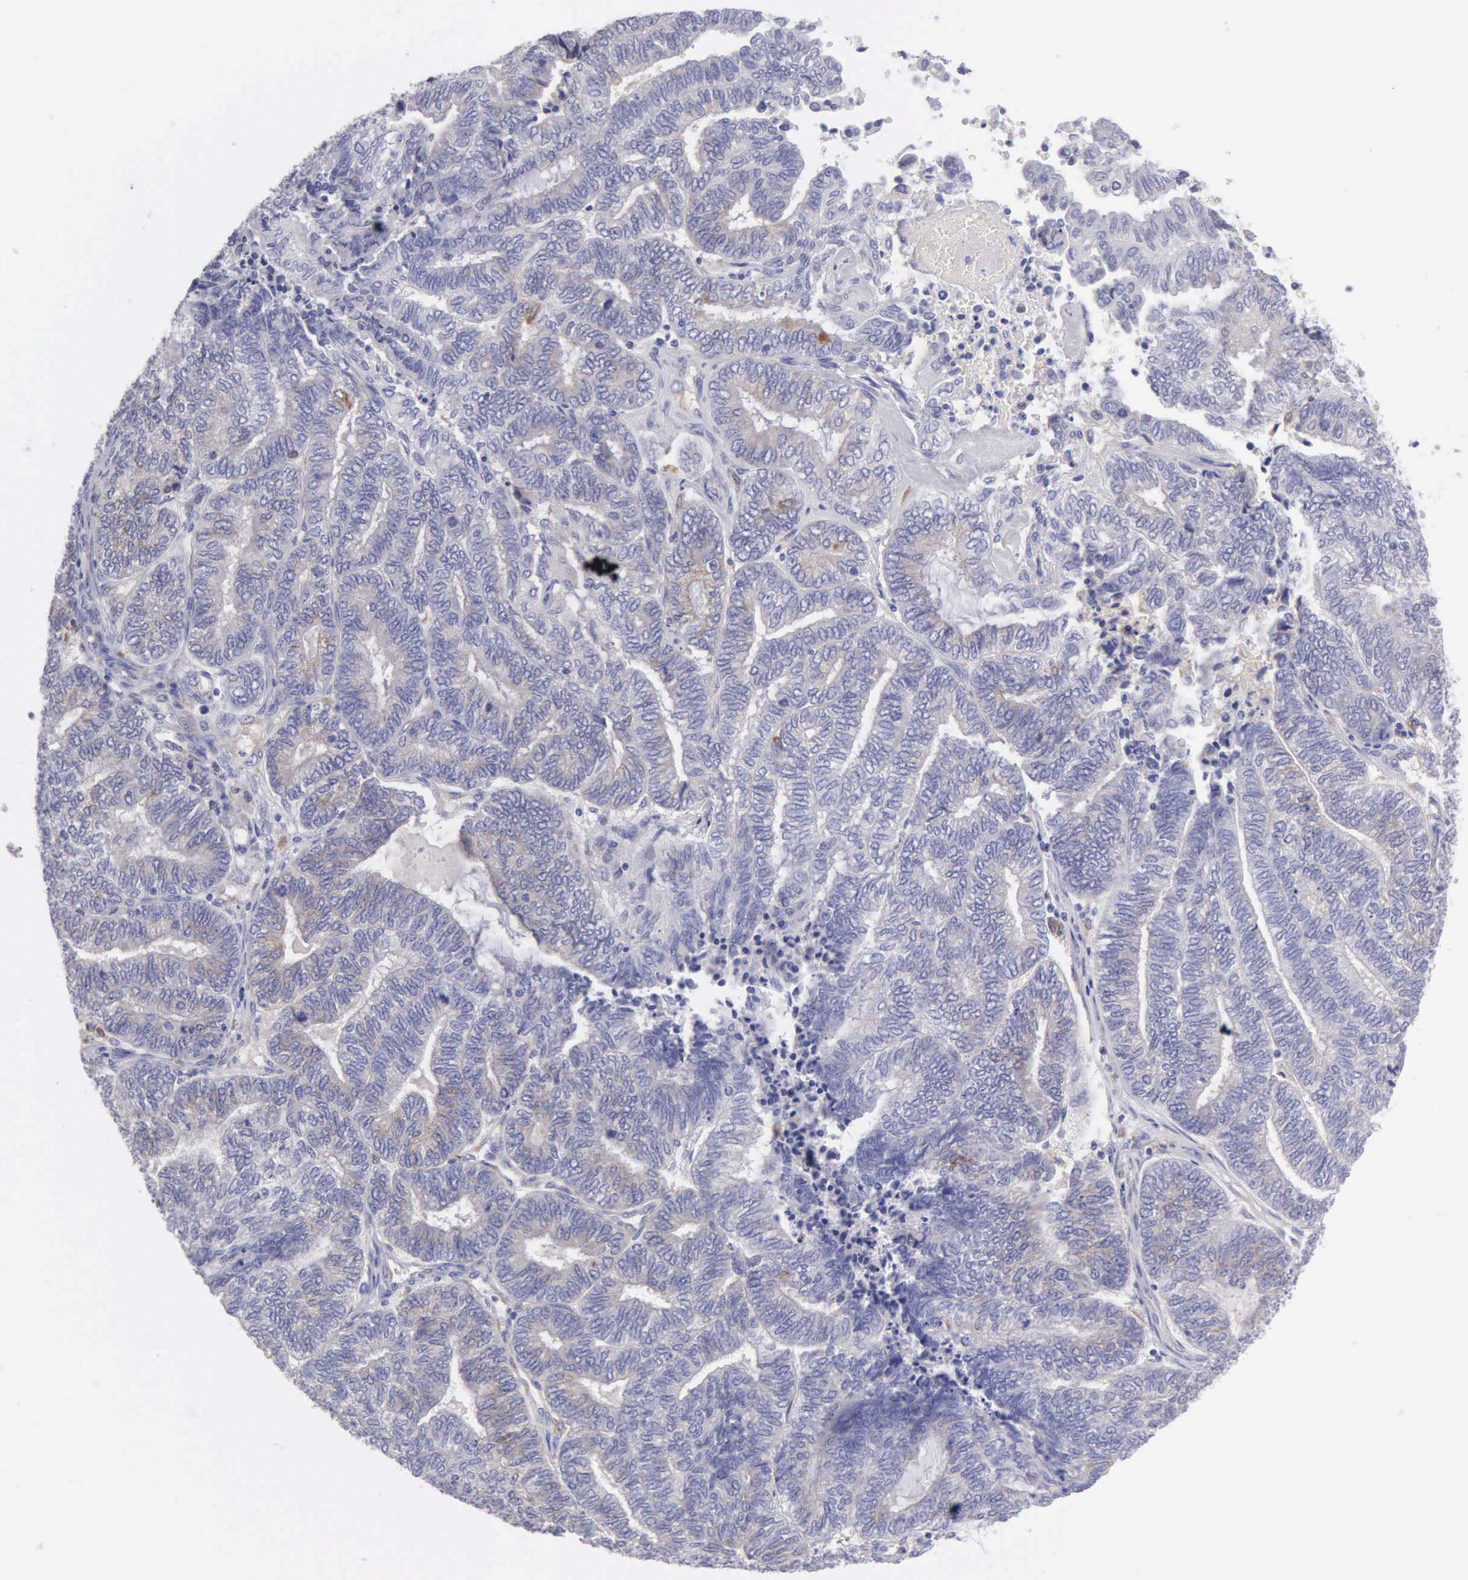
{"staining": {"intensity": "weak", "quantity": "<25%", "location": "cytoplasmic/membranous"}, "tissue": "endometrial cancer", "cell_type": "Tumor cells", "image_type": "cancer", "snomed": [{"axis": "morphology", "description": "Adenocarcinoma, NOS"}, {"axis": "topography", "description": "Uterus"}, {"axis": "topography", "description": "Endometrium"}], "caption": "IHC photomicrograph of neoplastic tissue: adenocarcinoma (endometrial) stained with DAB (3,3'-diaminobenzidine) displays no significant protein staining in tumor cells. Brightfield microscopy of immunohistochemistry (IHC) stained with DAB (3,3'-diaminobenzidine) (brown) and hematoxylin (blue), captured at high magnification.", "gene": "TYRP1", "patient": {"sex": "female", "age": 70}}